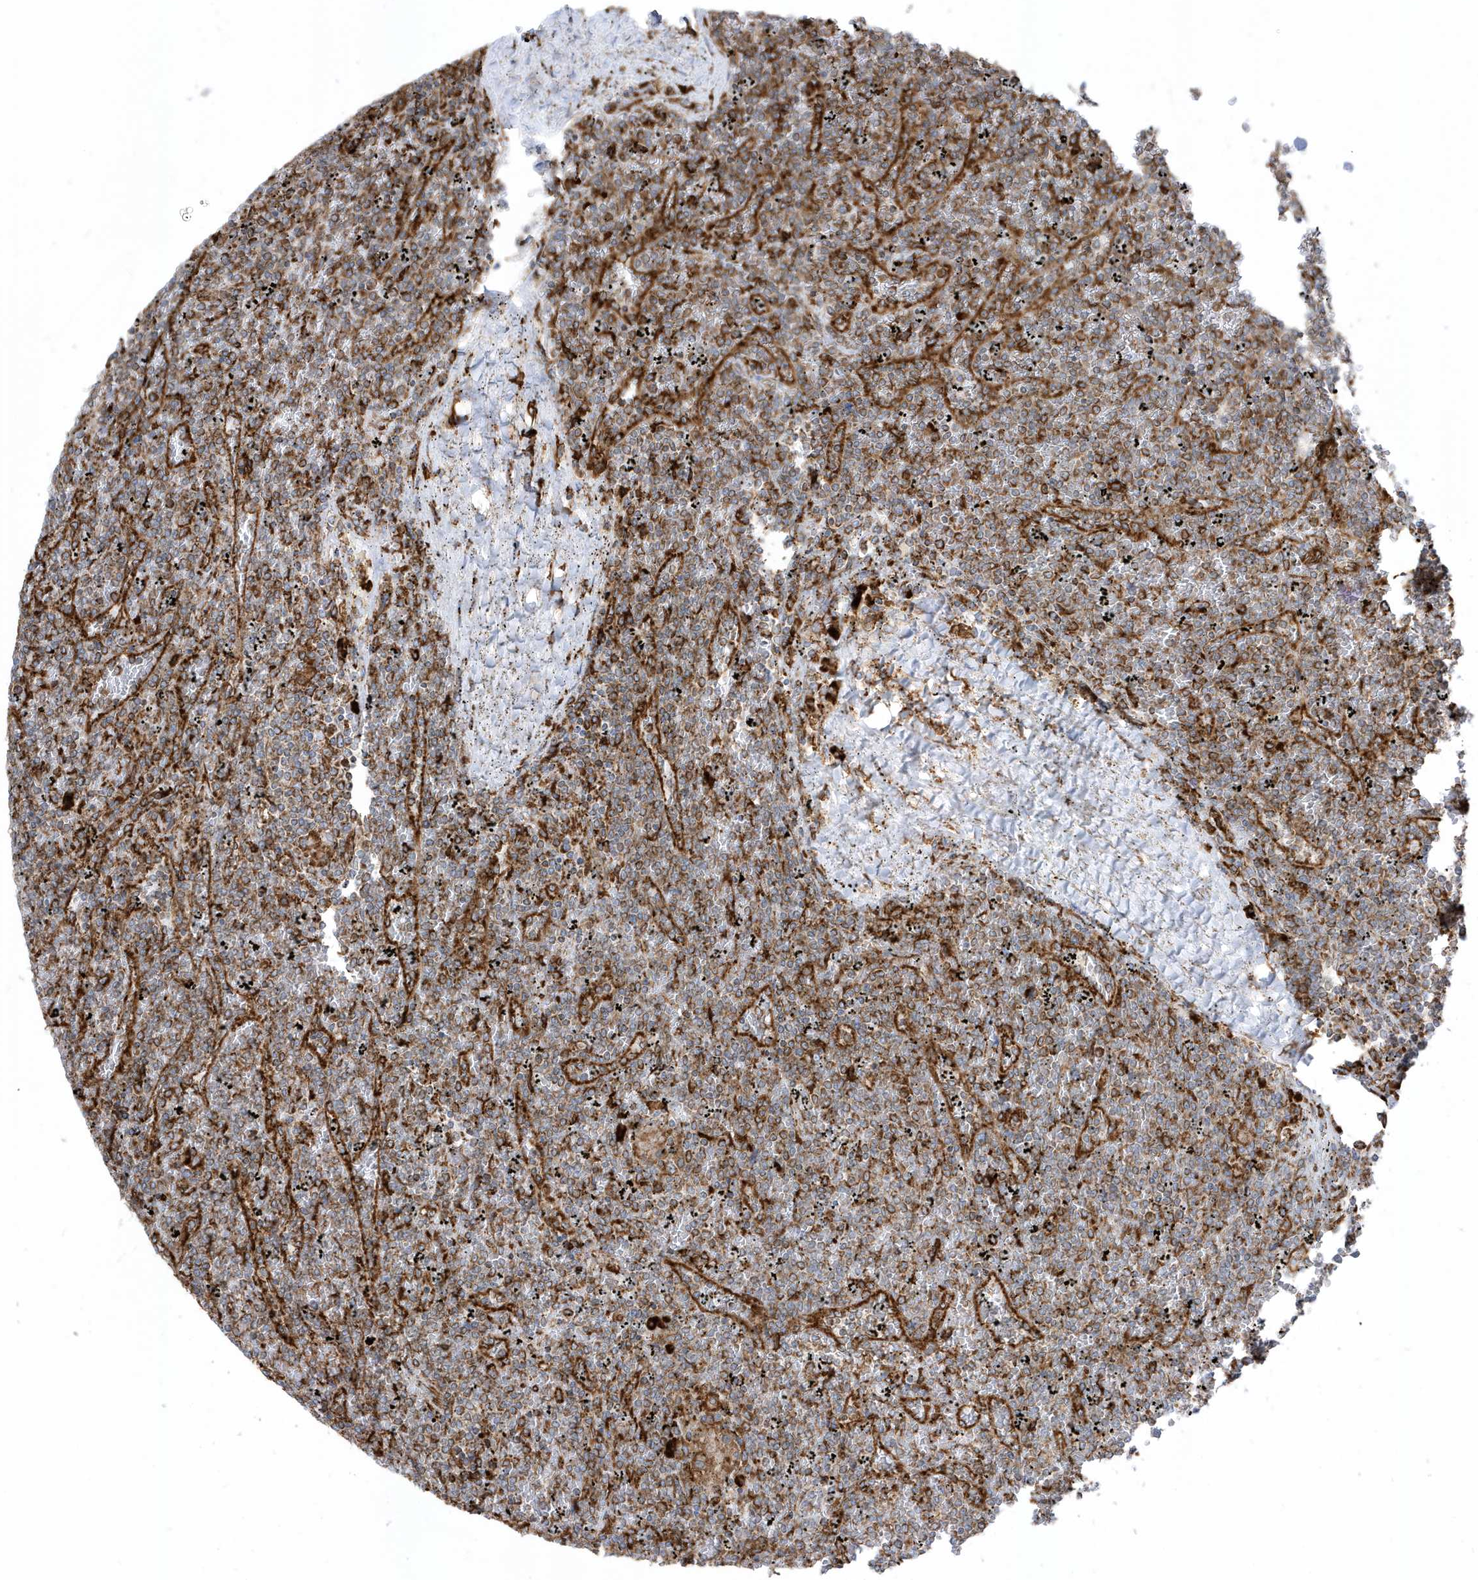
{"staining": {"intensity": "moderate", "quantity": ">75%", "location": "cytoplasmic/membranous"}, "tissue": "lymphoma", "cell_type": "Tumor cells", "image_type": "cancer", "snomed": [{"axis": "morphology", "description": "Malignant lymphoma, non-Hodgkin's type, Low grade"}, {"axis": "topography", "description": "Spleen"}], "caption": "Moderate cytoplasmic/membranous positivity is identified in about >75% of tumor cells in lymphoma.", "gene": "PDIA6", "patient": {"sex": "female", "age": 19}}